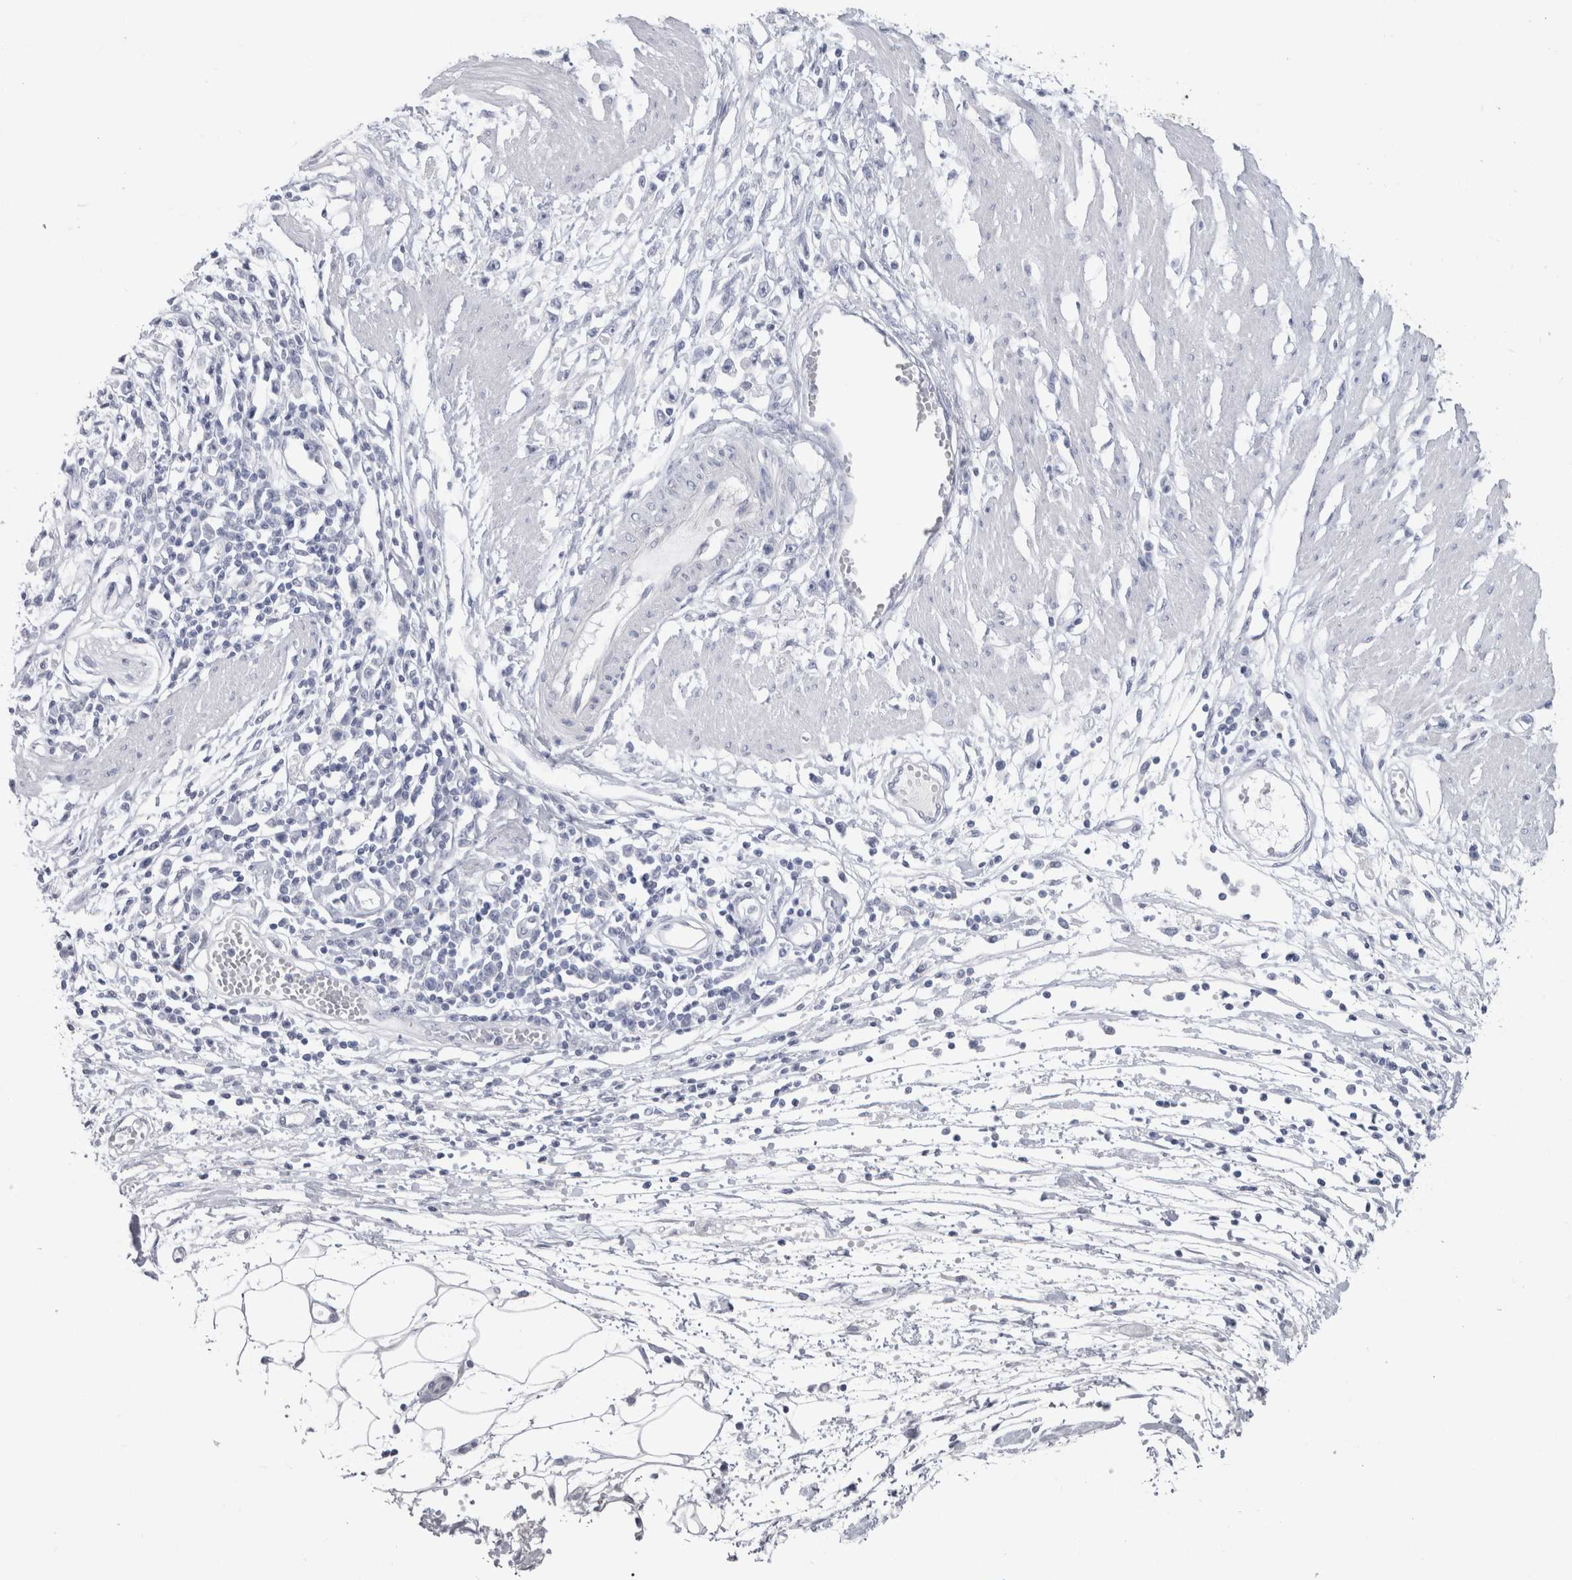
{"staining": {"intensity": "negative", "quantity": "none", "location": "none"}, "tissue": "stomach cancer", "cell_type": "Tumor cells", "image_type": "cancer", "snomed": [{"axis": "morphology", "description": "Adenocarcinoma, NOS"}, {"axis": "topography", "description": "Stomach"}], "caption": "An immunohistochemistry (IHC) histopathology image of stomach cancer (adenocarcinoma) is shown. There is no staining in tumor cells of stomach cancer (adenocarcinoma).", "gene": "CDH17", "patient": {"sex": "female", "age": 59}}